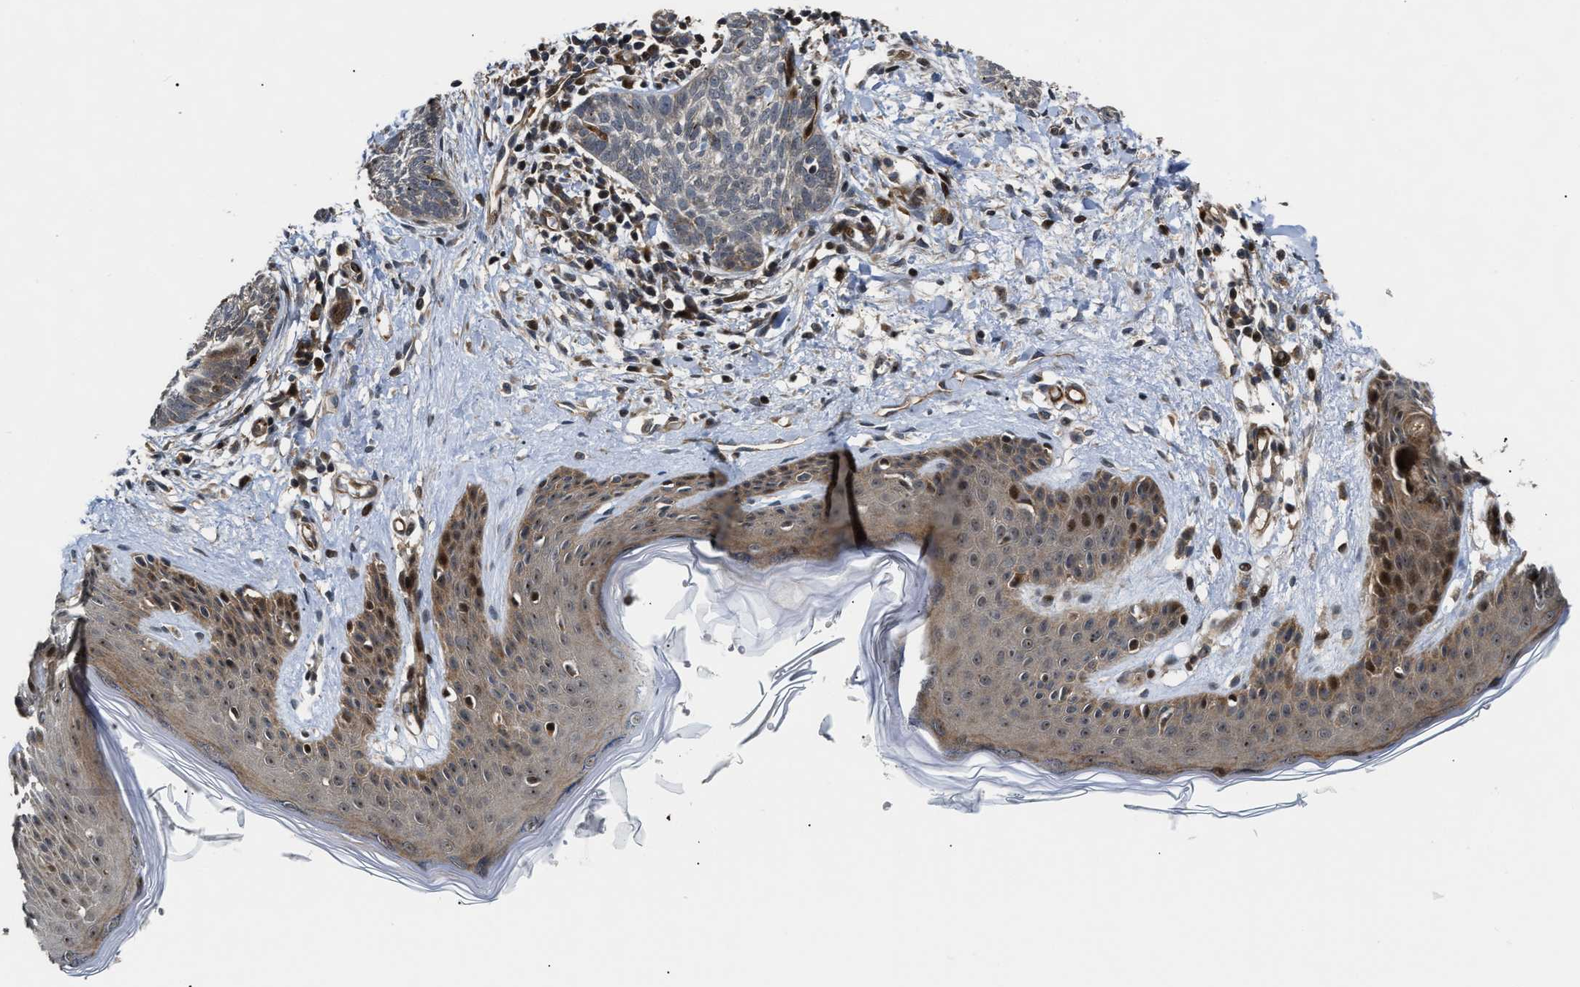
{"staining": {"intensity": "moderate", "quantity": "<25%", "location": "cytoplasmic/membranous,nuclear"}, "tissue": "skin cancer", "cell_type": "Tumor cells", "image_type": "cancer", "snomed": [{"axis": "morphology", "description": "Basal cell carcinoma"}, {"axis": "topography", "description": "Skin"}], "caption": "The immunohistochemical stain labels moderate cytoplasmic/membranous and nuclear positivity in tumor cells of basal cell carcinoma (skin) tissue. (IHC, brightfield microscopy, high magnification).", "gene": "ALDH3A2", "patient": {"sex": "female", "age": 59}}